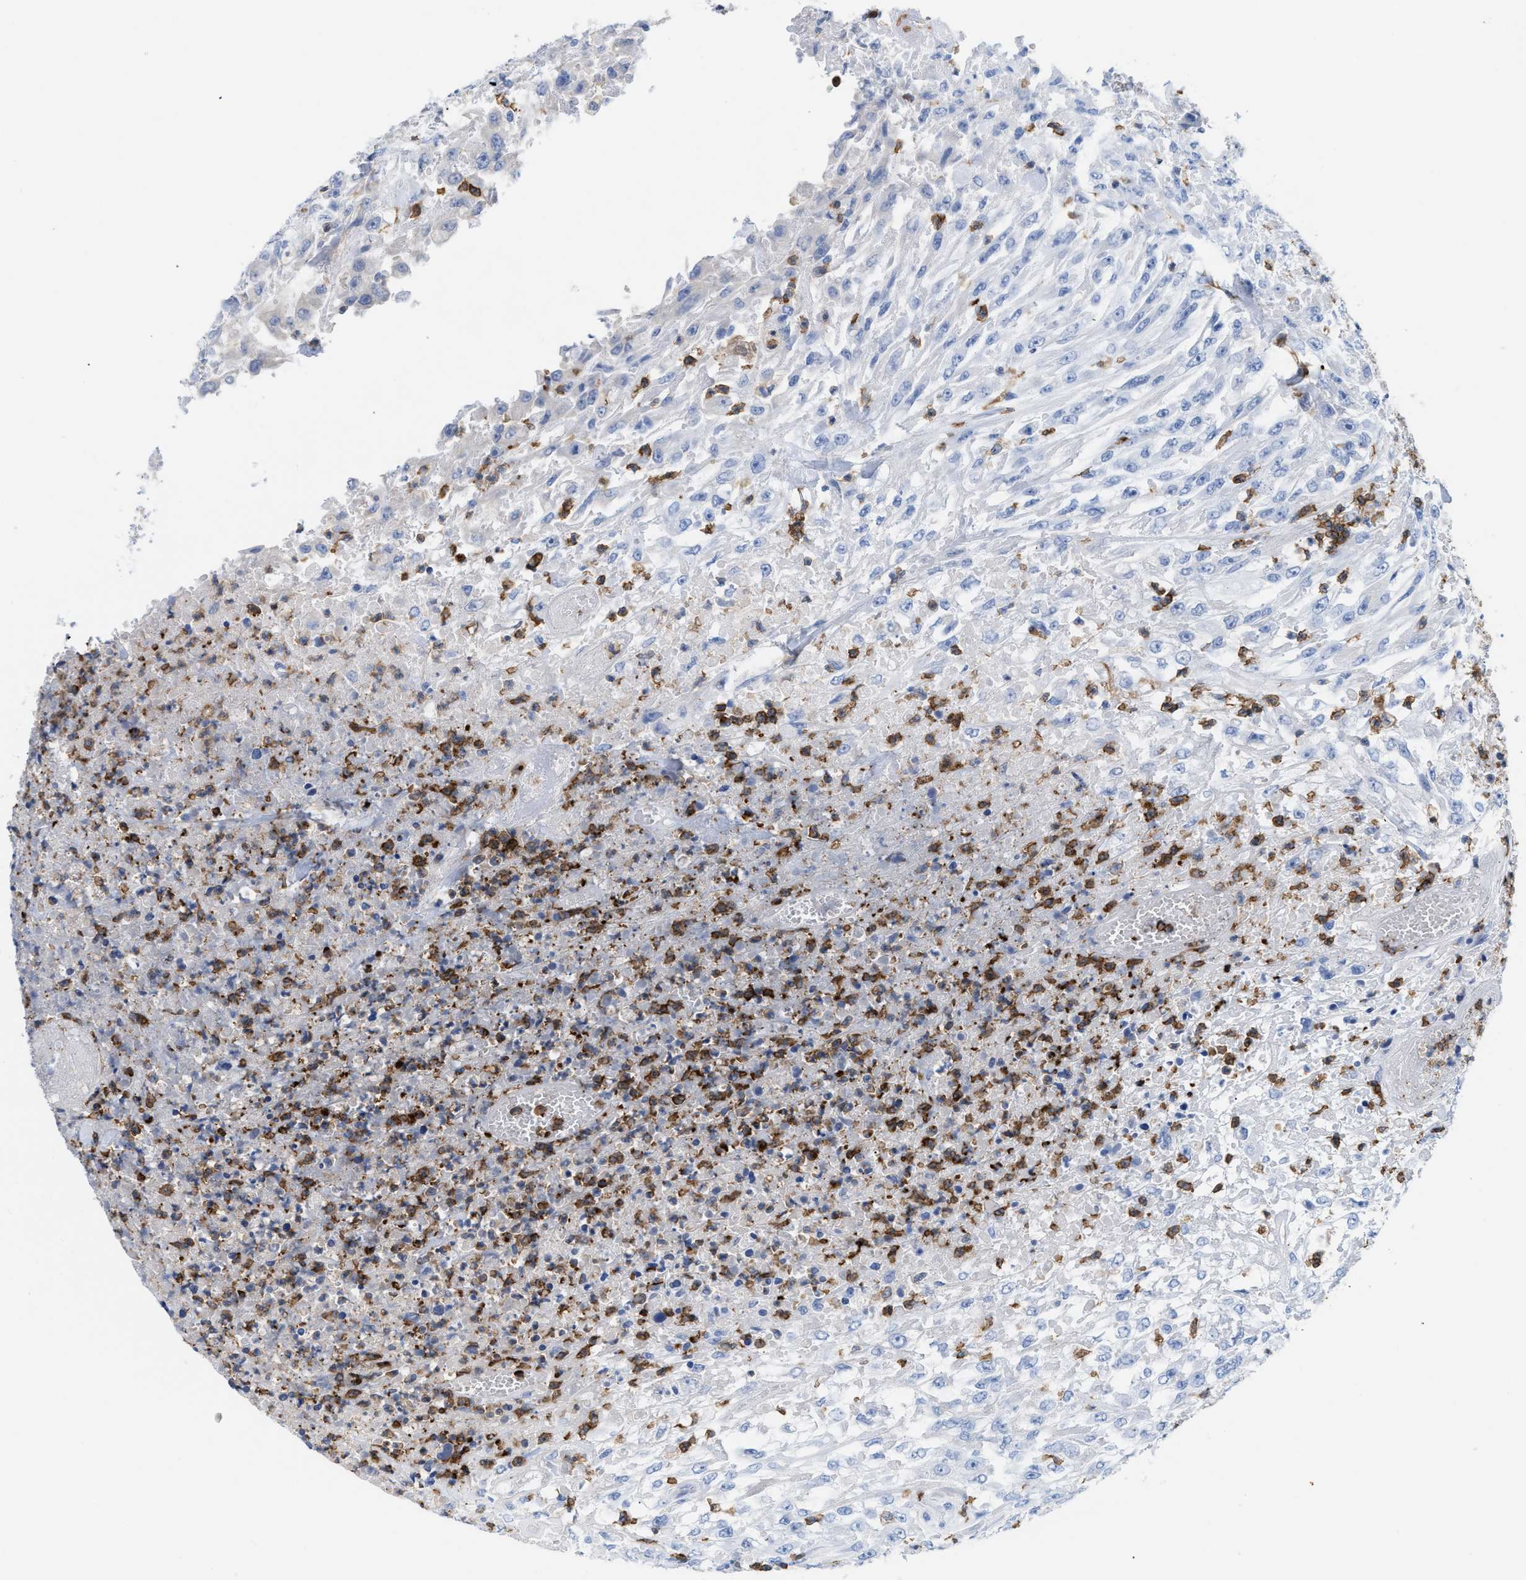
{"staining": {"intensity": "negative", "quantity": "none", "location": "none"}, "tissue": "urothelial cancer", "cell_type": "Tumor cells", "image_type": "cancer", "snomed": [{"axis": "morphology", "description": "Urothelial carcinoma, High grade"}, {"axis": "topography", "description": "Urinary bladder"}], "caption": "An immunohistochemistry (IHC) histopathology image of high-grade urothelial carcinoma is shown. There is no staining in tumor cells of high-grade urothelial carcinoma.", "gene": "LCP1", "patient": {"sex": "male", "age": 46}}